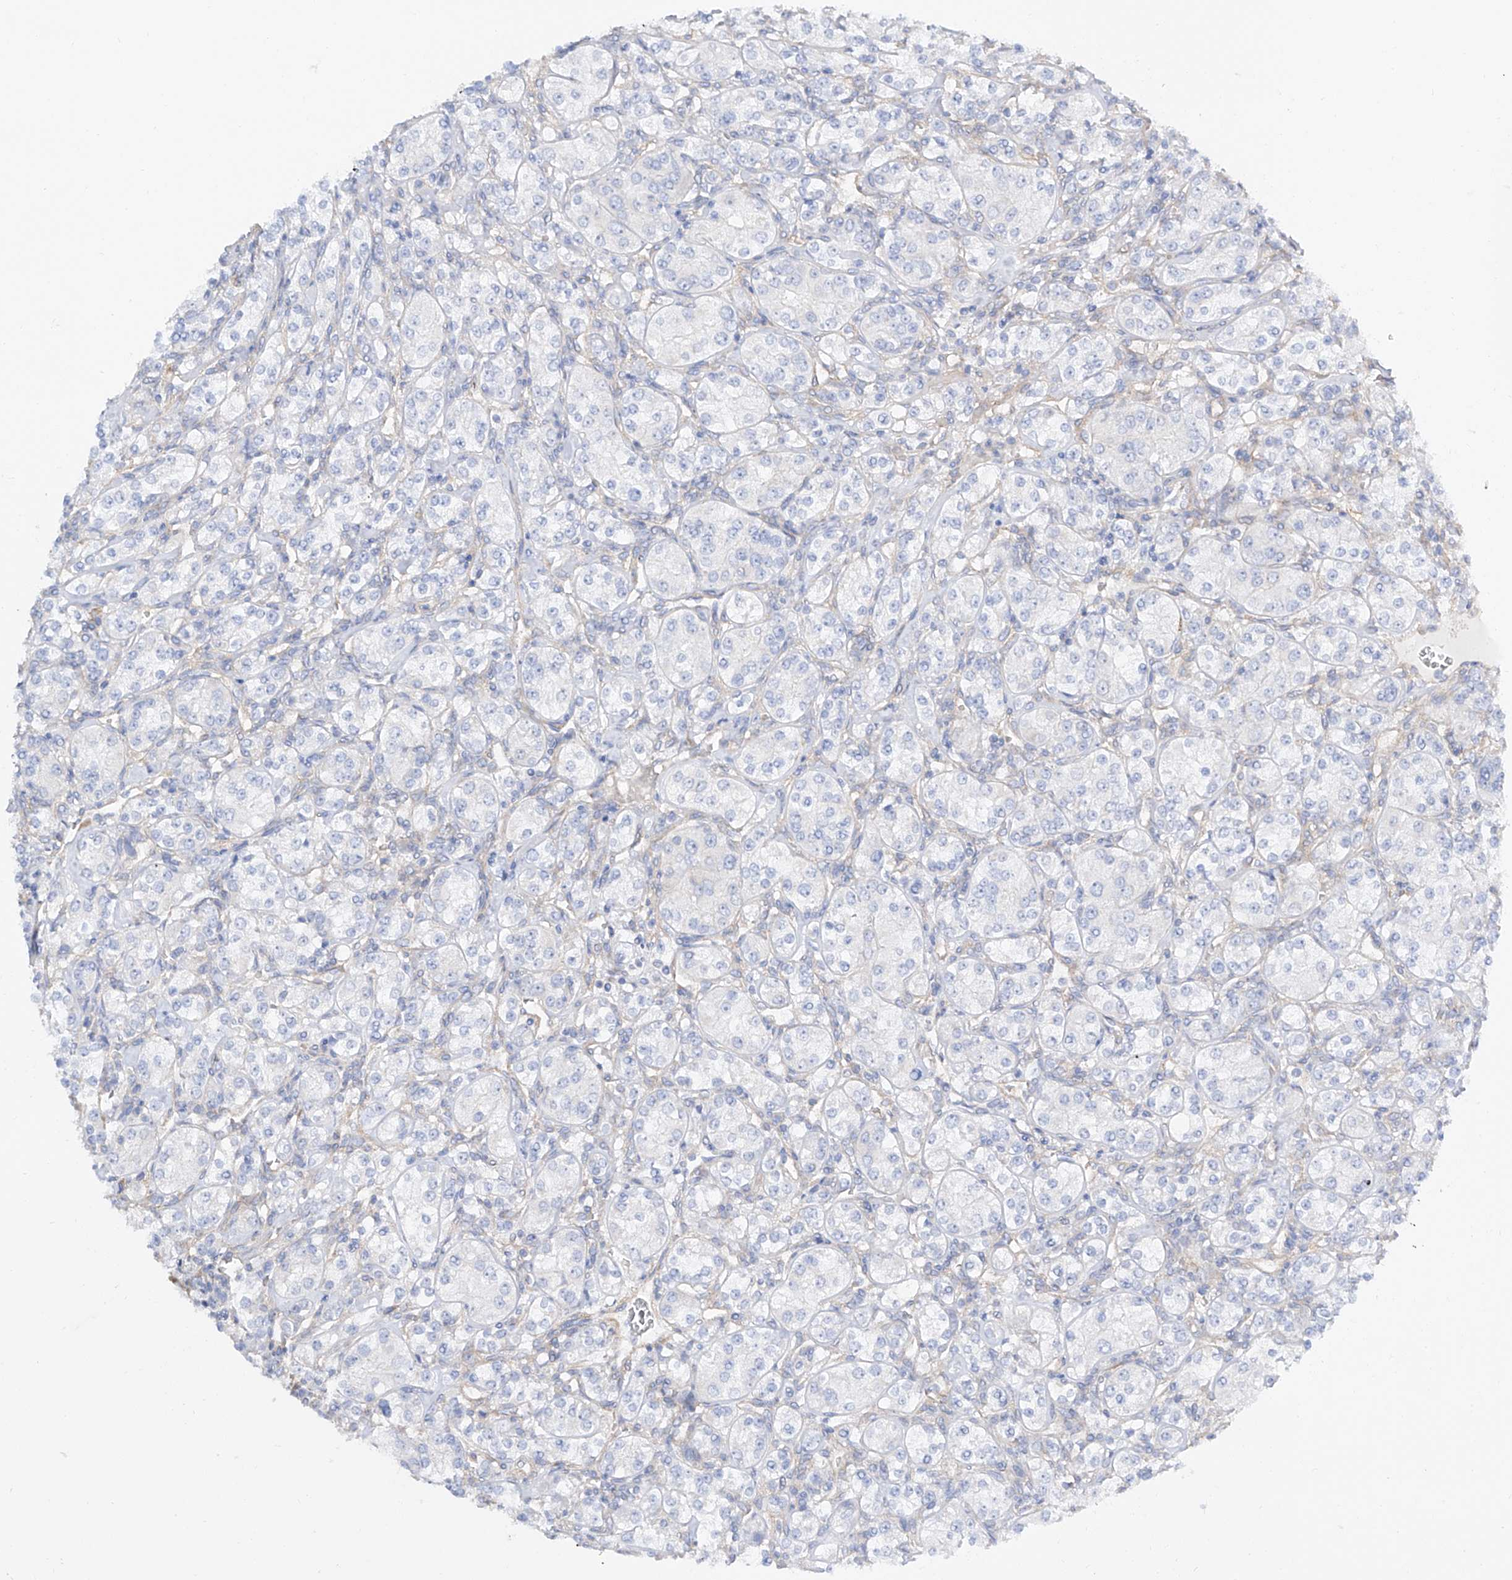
{"staining": {"intensity": "negative", "quantity": "none", "location": "none"}, "tissue": "renal cancer", "cell_type": "Tumor cells", "image_type": "cancer", "snomed": [{"axis": "morphology", "description": "Adenocarcinoma, NOS"}, {"axis": "topography", "description": "Kidney"}], "caption": "Immunohistochemical staining of human renal cancer demonstrates no significant positivity in tumor cells.", "gene": "LCA5", "patient": {"sex": "male", "age": 77}}